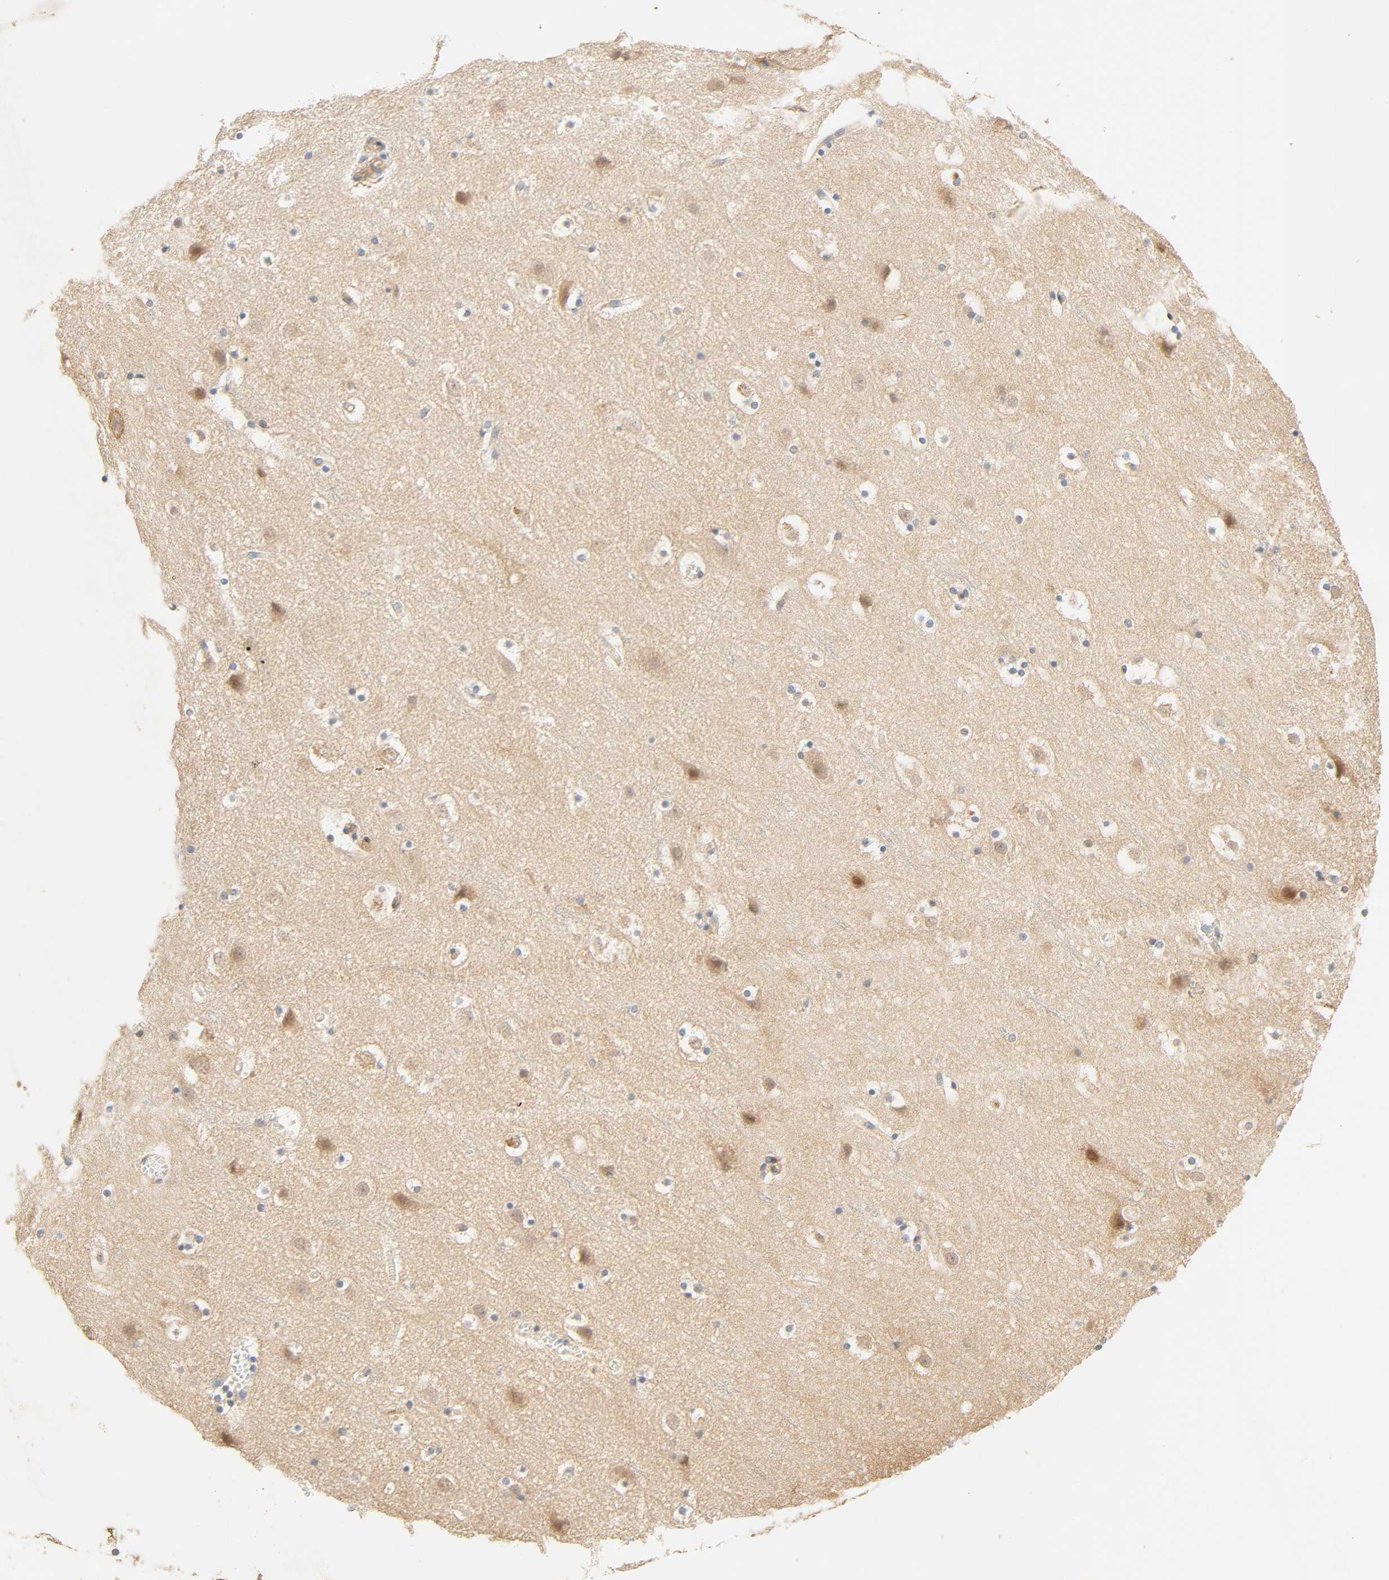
{"staining": {"intensity": "negative", "quantity": "none", "location": "none"}, "tissue": "cerebral cortex", "cell_type": "Endothelial cells", "image_type": "normal", "snomed": [{"axis": "morphology", "description": "Normal tissue, NOS"}, {"axis": "topography", "description": "Cerebral cortex"}], "caption": "This is an IHC photomicrograph of unremarkable cerebral cortex. There is no staining in endothelial cells.", "gene": "CACNA1G", "patient": {"sex": "male", "age": 45}}